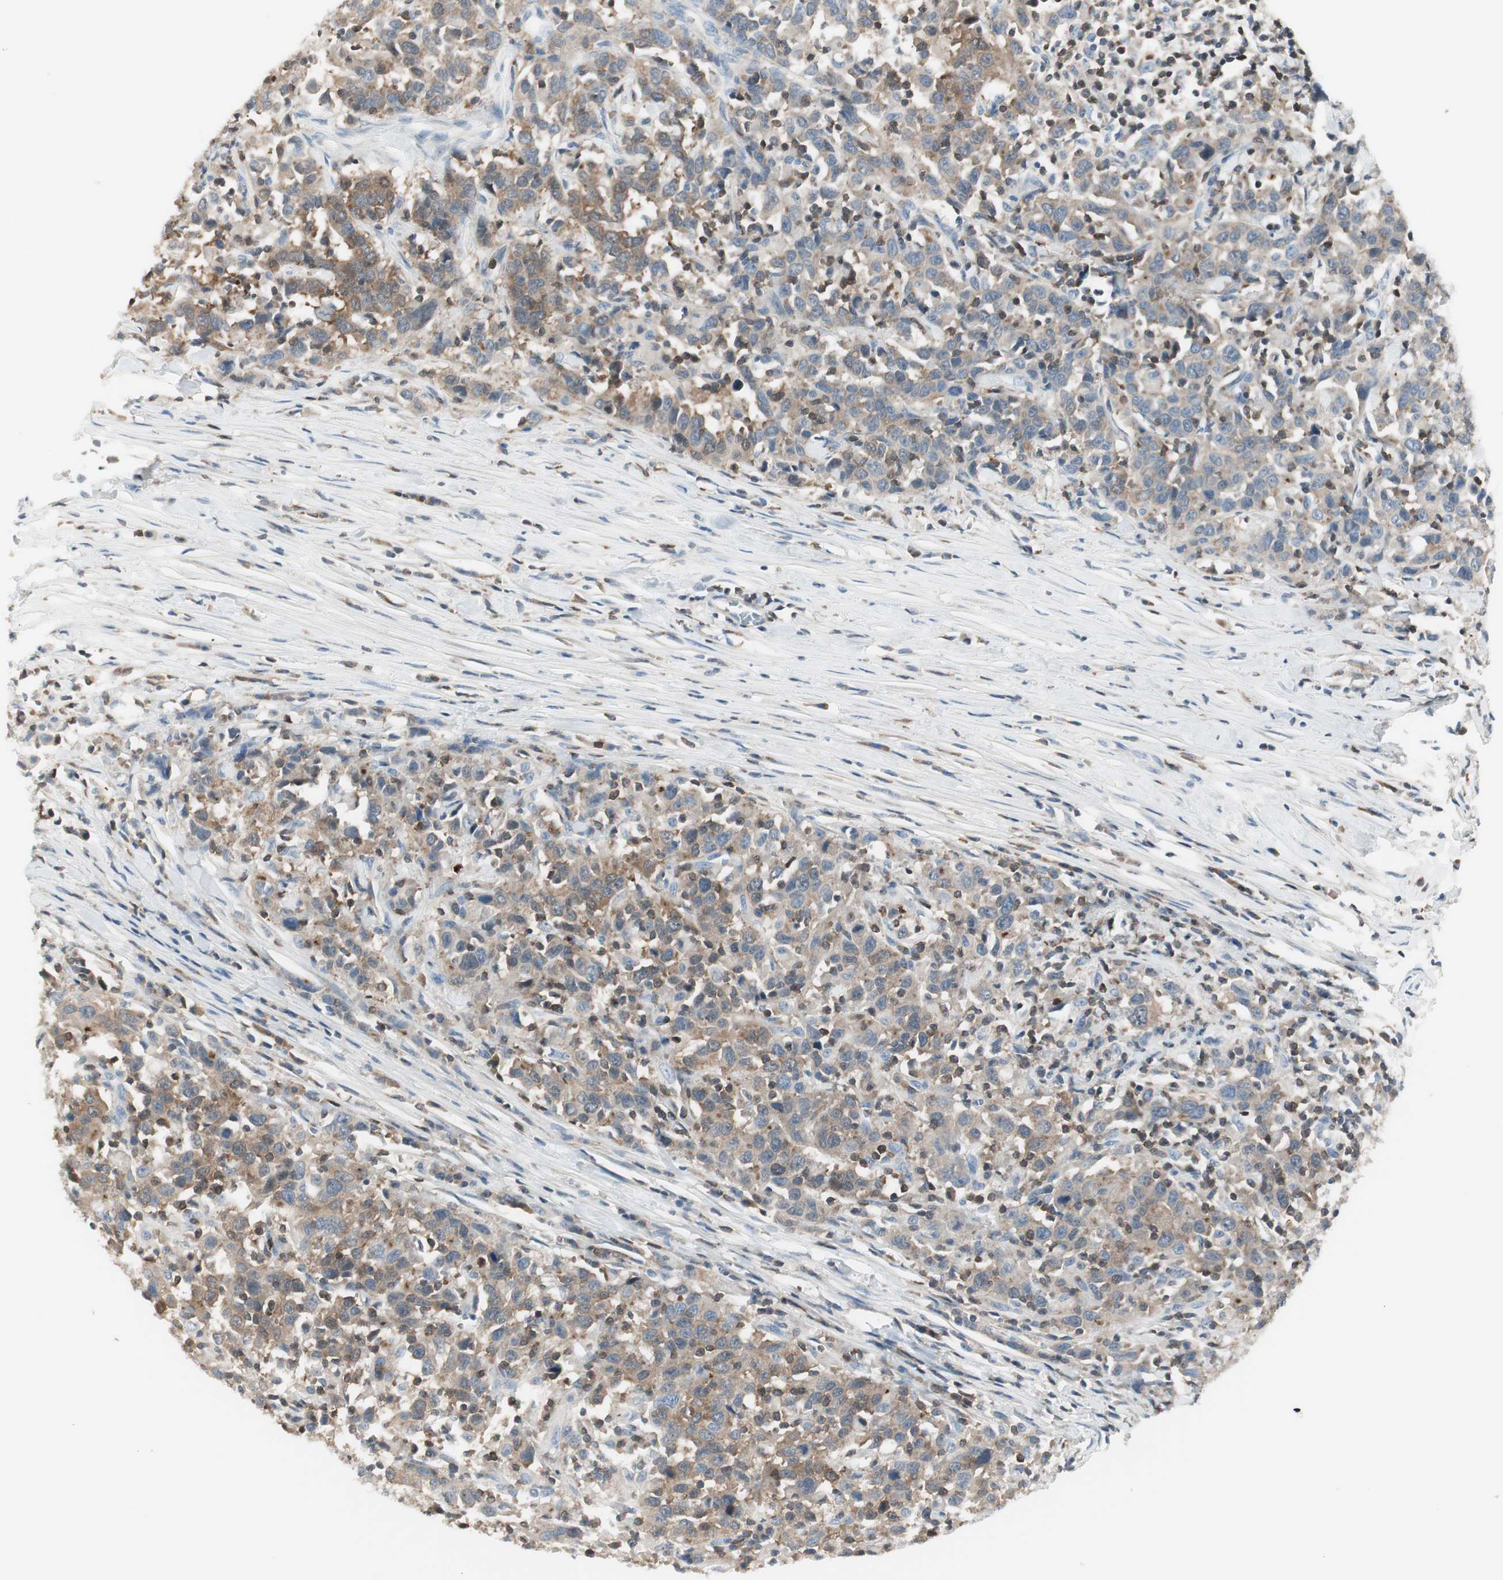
{"staining": {"intensity": "weak", "quantity": ">75%", "location": "cytoplasmic/membranous"}, "tissue": "urothelial cancer", "cell_type": "Tumor cells", "image_type": "cancer", "snomed": [{"axis": "morphology", "description": "Urothelial carcinoma, High grade"}, {"axis": "topography", "description": "Urinary bladder"}], "caption": "IHC (DAB (3,3'-diaminobenzidine)) staining of urothelial cancer exhibits weak cytoplasmic/membranous protein expression in about >75% of tumor cells.", "gene": "SLC9A3R1", "patient": {"sex": "male", "age": 61}}